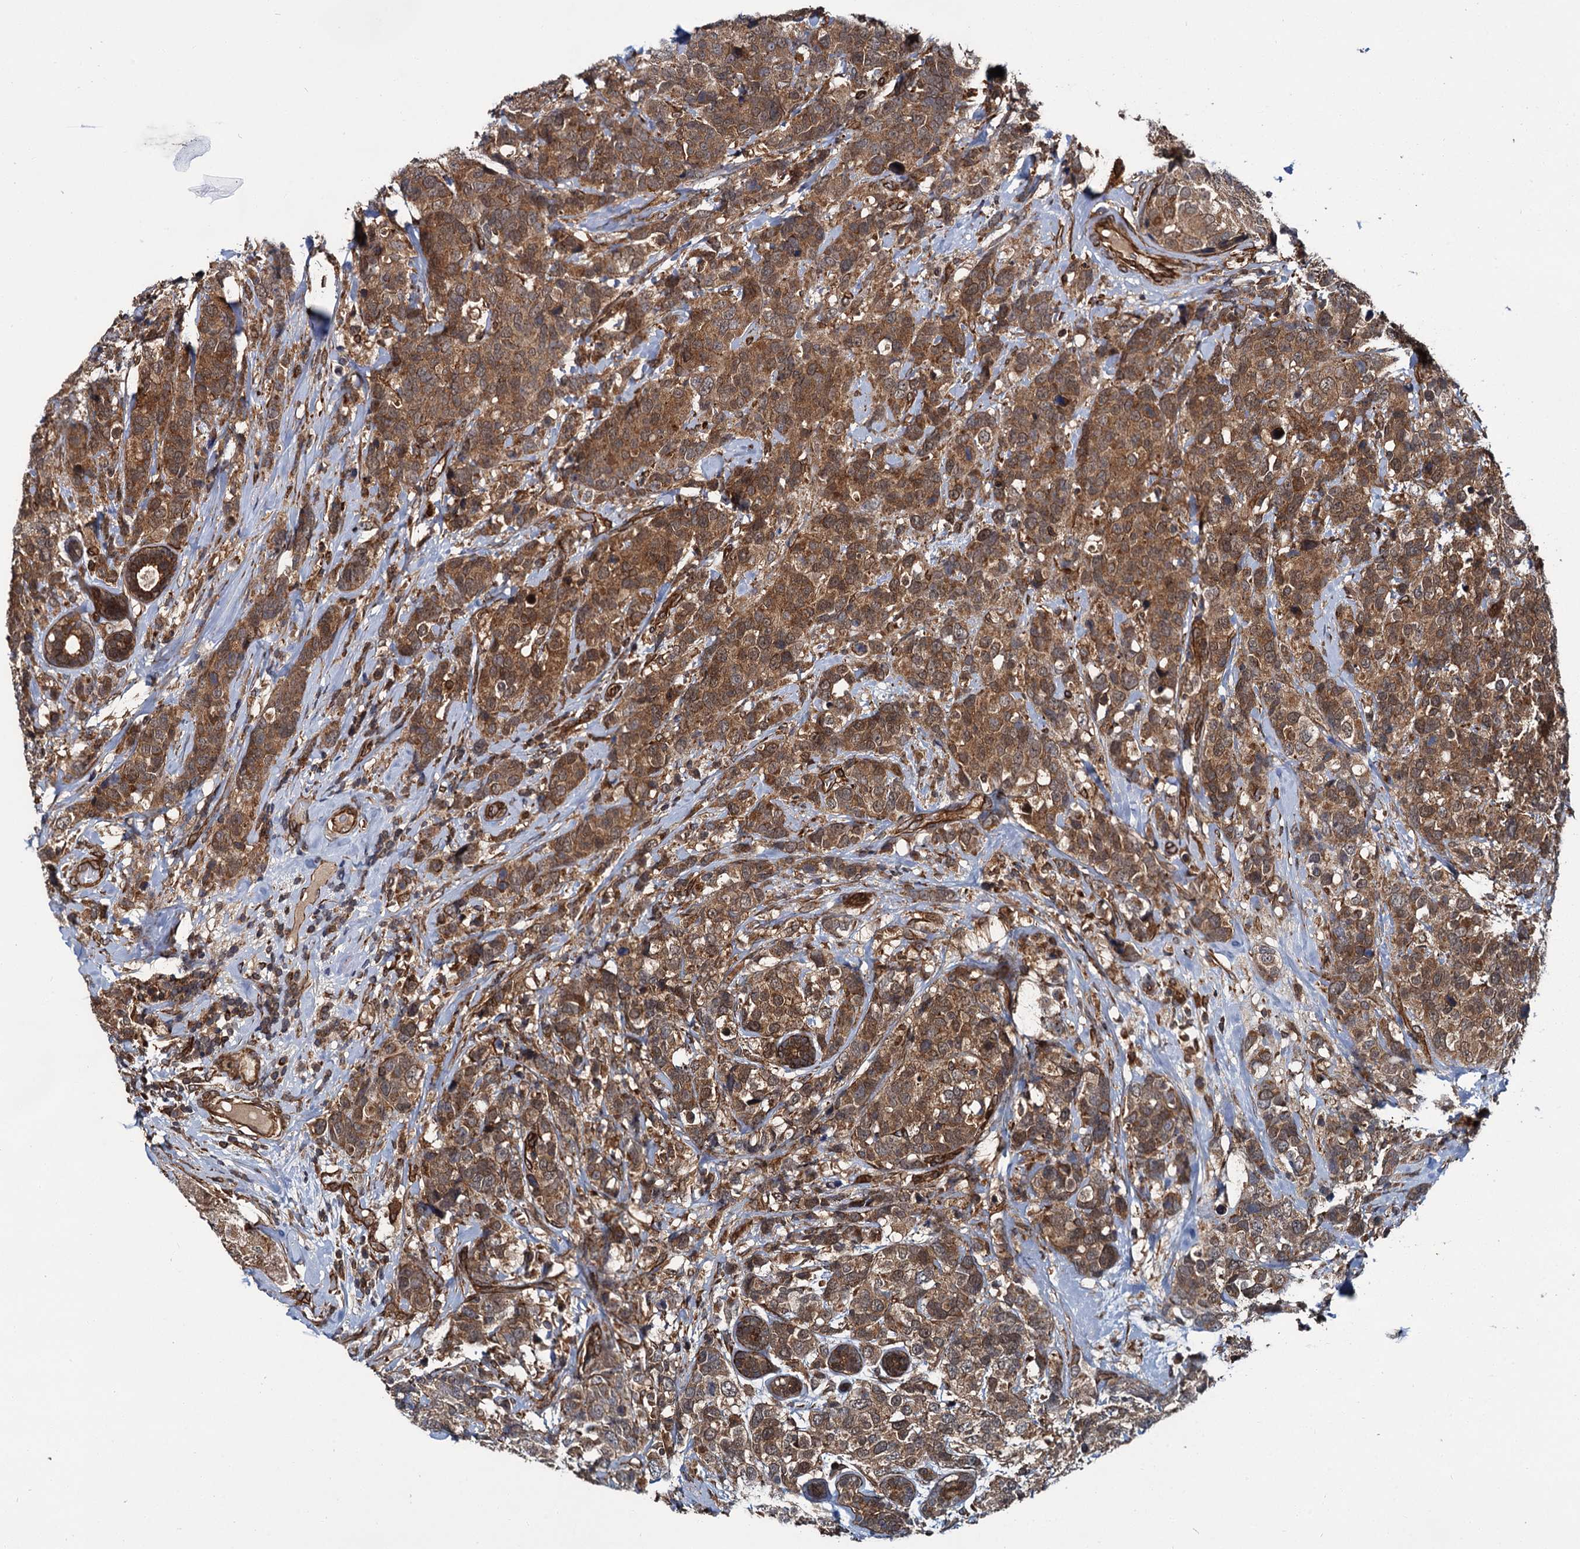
{"staining": {"intensity": "moderate", "quantity": ">75%", "location": "cytoplasmic/membranous"}, "tissue": "breast cancer", "cell_type": "Tumor cells", "image_type": "cancer", "snomed": [{"axis": "morphology", "description": "Lobular carcinoma"}, {"axis": "topography", "description": "Breast"}], "caption": "Moderate cytoplasmic/membranous protein staining is identified in about >75% of tumor cells in lobular carcinoma (breast).", "gene": "ZFYVE19", "patient": {"sex": "female", "age": 59}}